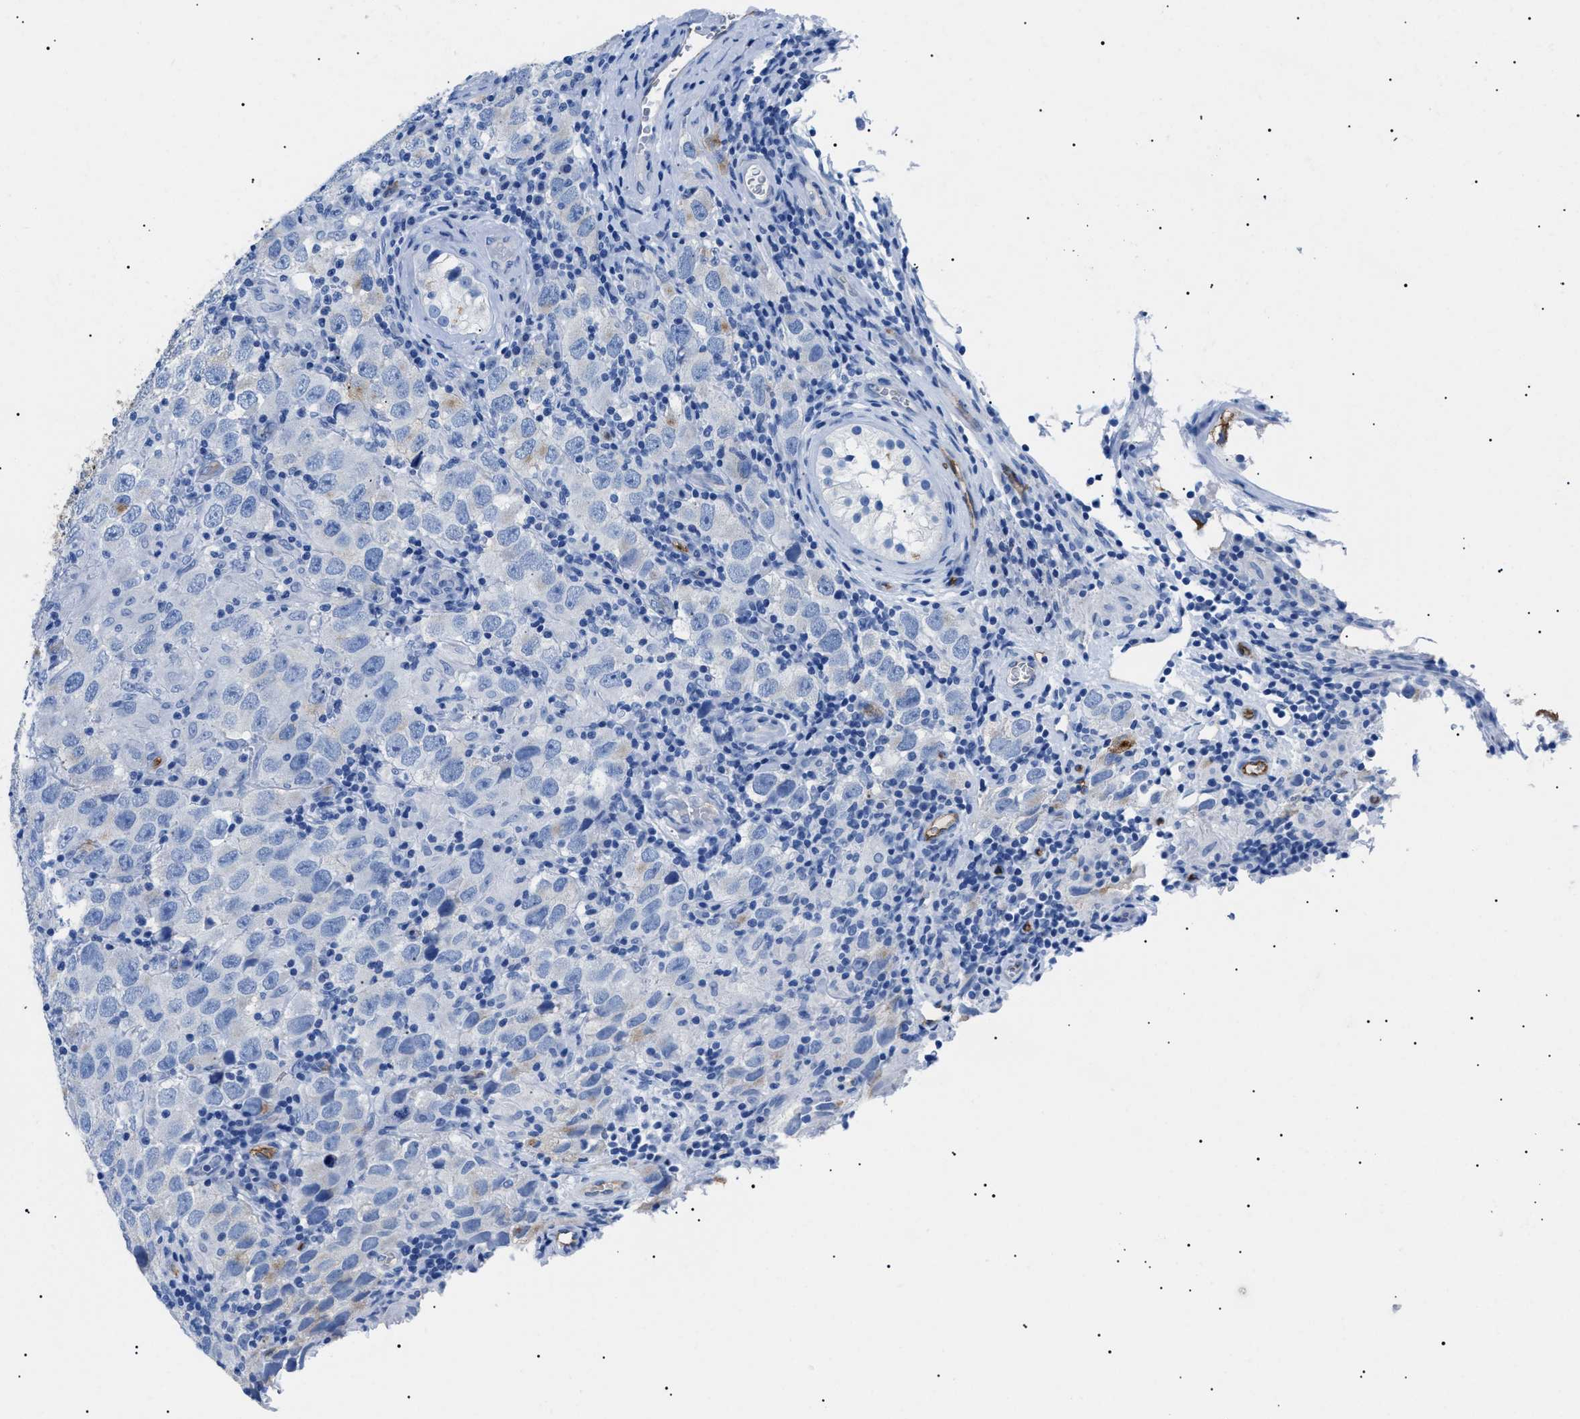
{"staining": {"intensity": "negative", "quantity": "none", "location": "none"}, "tissue": "testis cancer", "cell_type": "Tumor cells", "image_type": "cancer", "snomed": [{"axis": "morphology", "description": "Carcinoma, Embryonal, NOS"}, {"axis": "topography", "description": "Testis"}], "caption": "The immunohistochemistry (IHC) image has no significant staining in tumor cells of testis cancer (embryonal carcinoma) tissue. (Brightfield microscopy of DAB immunohistochemistry (IHC) at high magnification).", "gene": "PODXL", "patient": {"sex": "male", "age": 21}}